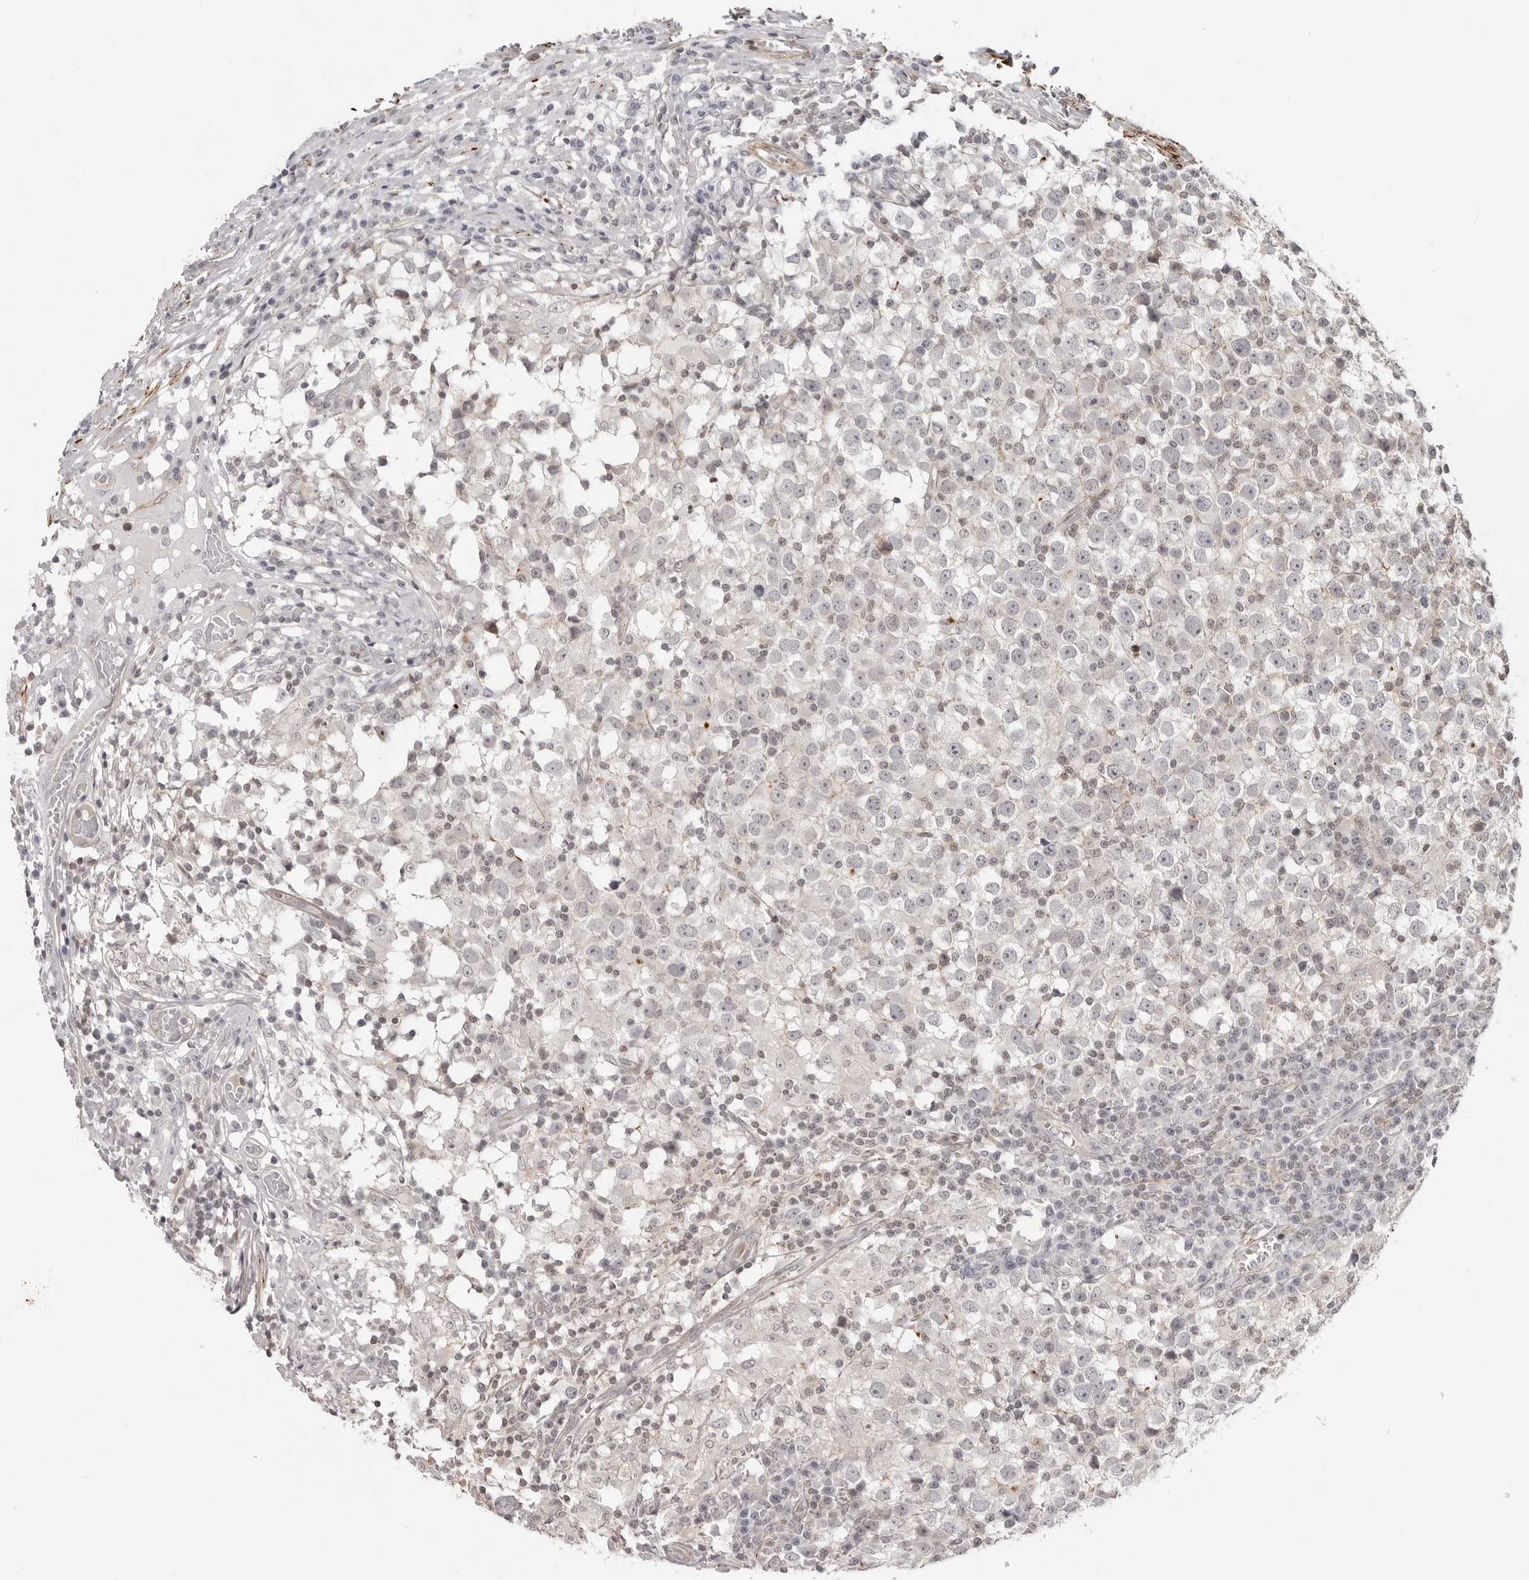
{"staining": {"intensity": "negative", "quantity": "none", "location": "none"}, "tissue": "testis cancer", "cell_type": "Tumor cells", "image_type": "cancer", "snomed": [{"axis": "morphology", "description": "Seminoma, NOS"}, {"axis": "topography", "description": "Testis"}], "caption": "IHC histopathology image of human testis seminoma stained for a protein (brown), which reveals no positivity in tumor cells.", "gene": "UNK", "patient": {"sex": "male", "age": 65}}